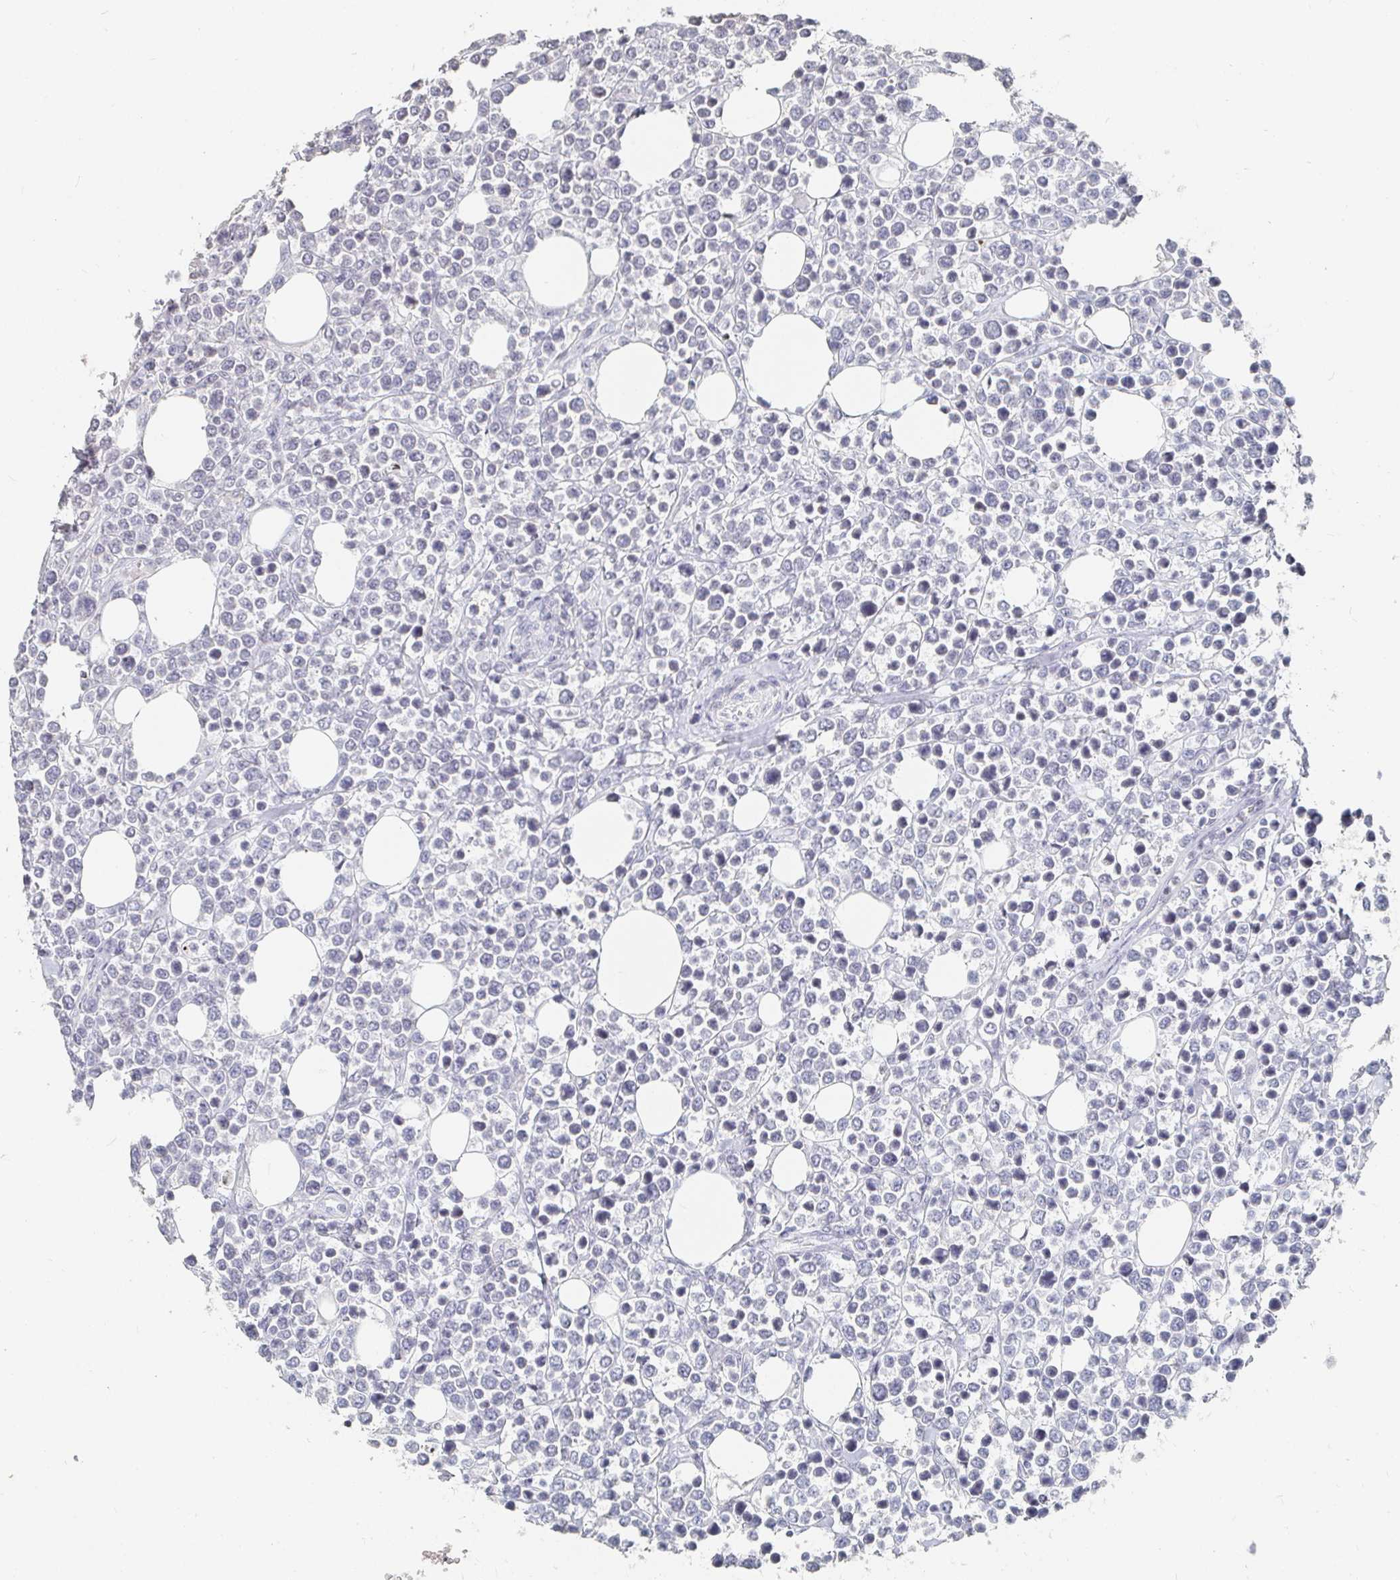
{"staining": {"intensity": "negative", "quantity": "none", "location": "none"}, "tissue": "lymphoma", "cell_type": "Tumor cells", "image_type": "cancer", "snomed": [{"axis": "morphology", "description": "Malignant lymphoma, non-Hodgkin's type, High grade"}, {"axis": "topography", "description": "Soft tissue"}], "caption": "IHC of malignant lymphoma, non-Hodgkin's type (high-grade) shows no staining in tumor cells.", "gene": "NME9", "patient": {"sex": "female", "age": 56}}